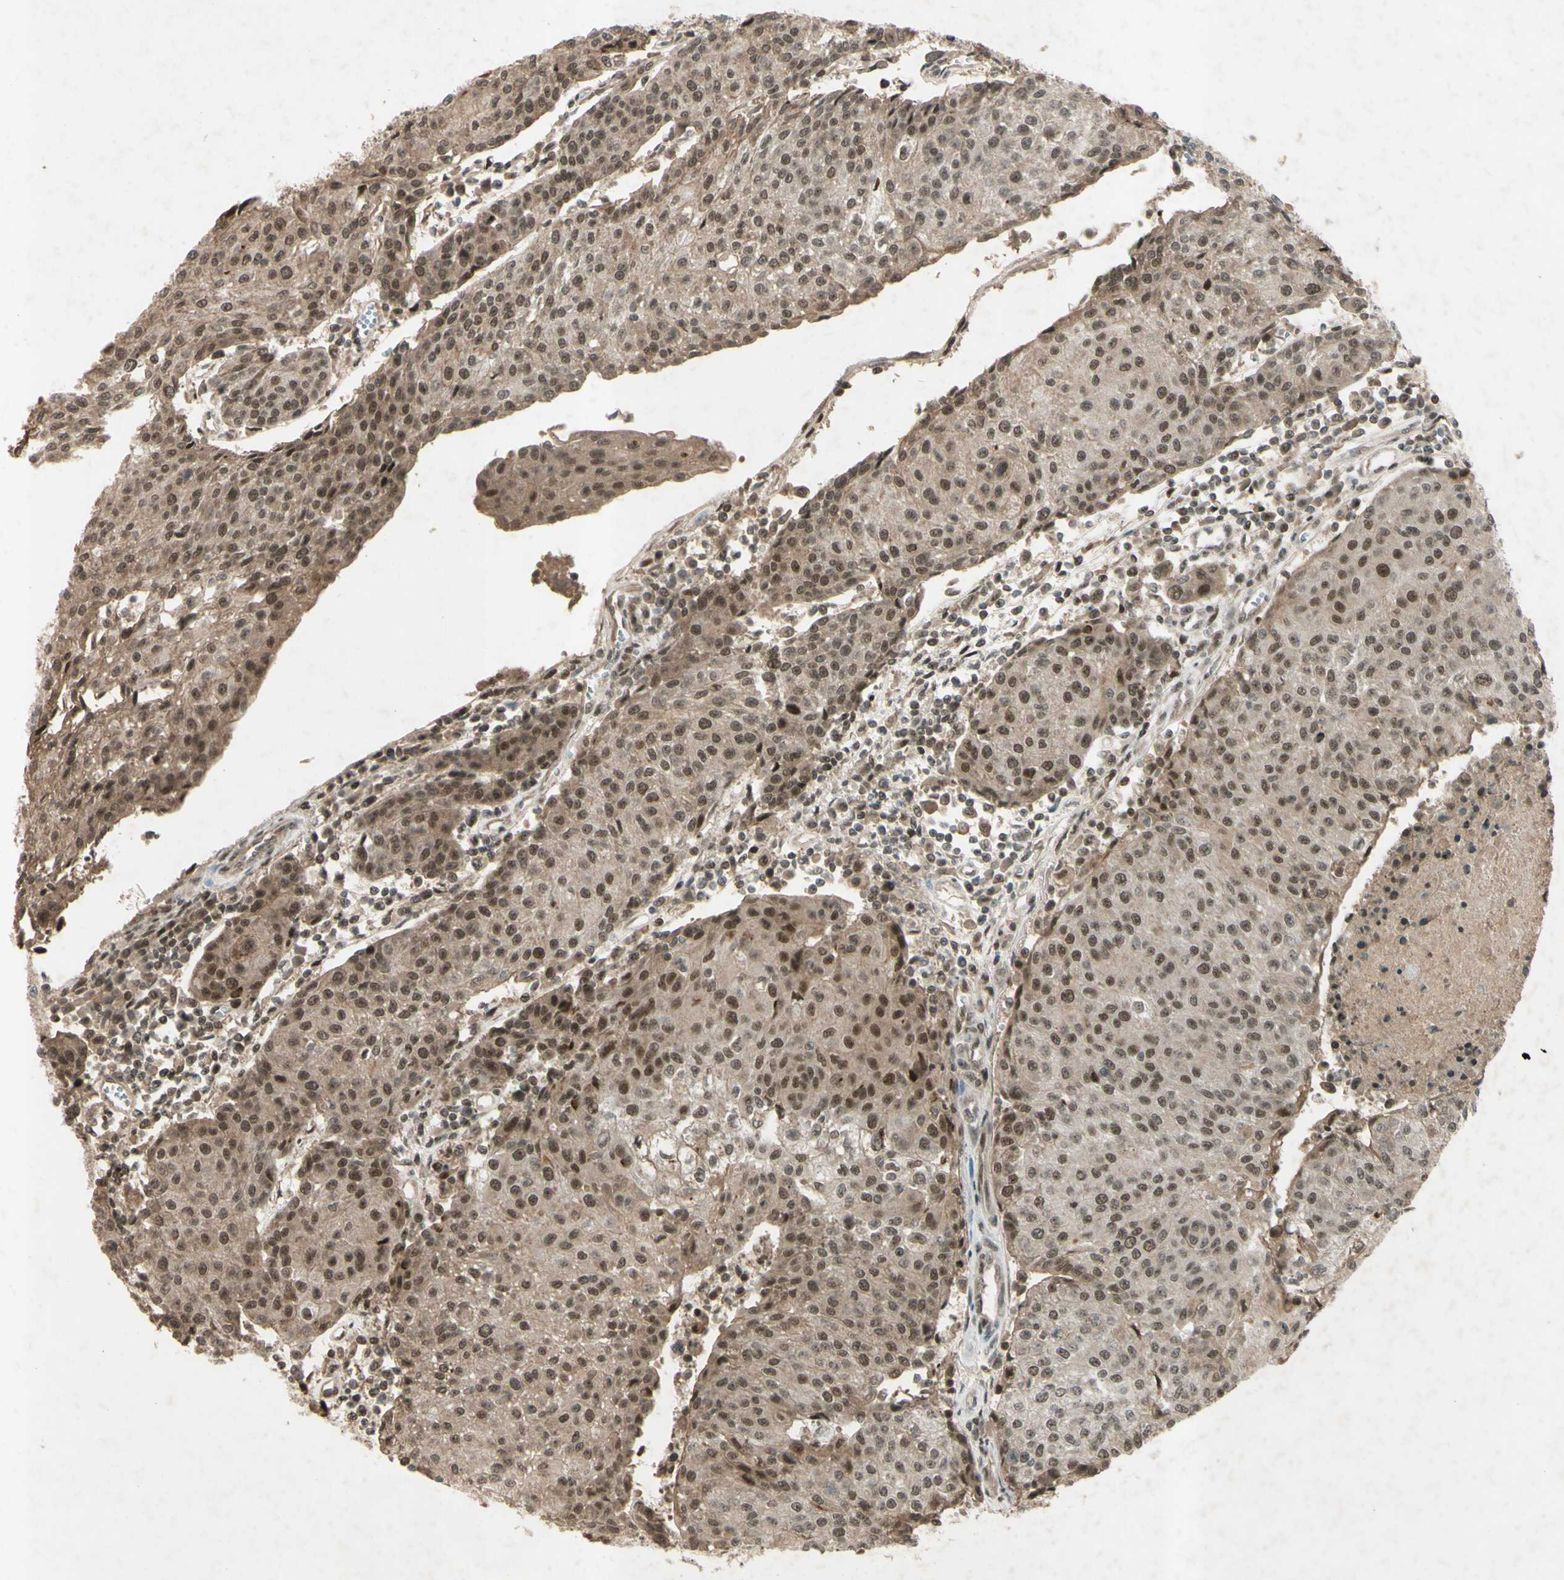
{"staining": {"intensity": "moderate", "quantity": "25%-75%", "location": "cytoplasmic/membranous,nuclear"}, "tissue": "urothelial cancer", "cell_type": "Tumor cells", "image_type": "cancer", "snomed": [{"axis": "morphology", "description": "Urothelial carcinoma, High grade"}, {"axis": "topography", "description": "Urinary bladder"}], "caption": "DAB immunohistochemical staining of high-grade urothelial carcinoma shows moderate cytoplasmic/membranous and nuclear protein staining in approximately 25%-75% of tumor cells. Using DAB (3,3'-diaminobenzidine) (brown) and hematoxylin (blue) stains, captured at high magnification using brightfield microscopy.", "gene": "SNW1", "patient": {"sex": "female", "age": 85}}